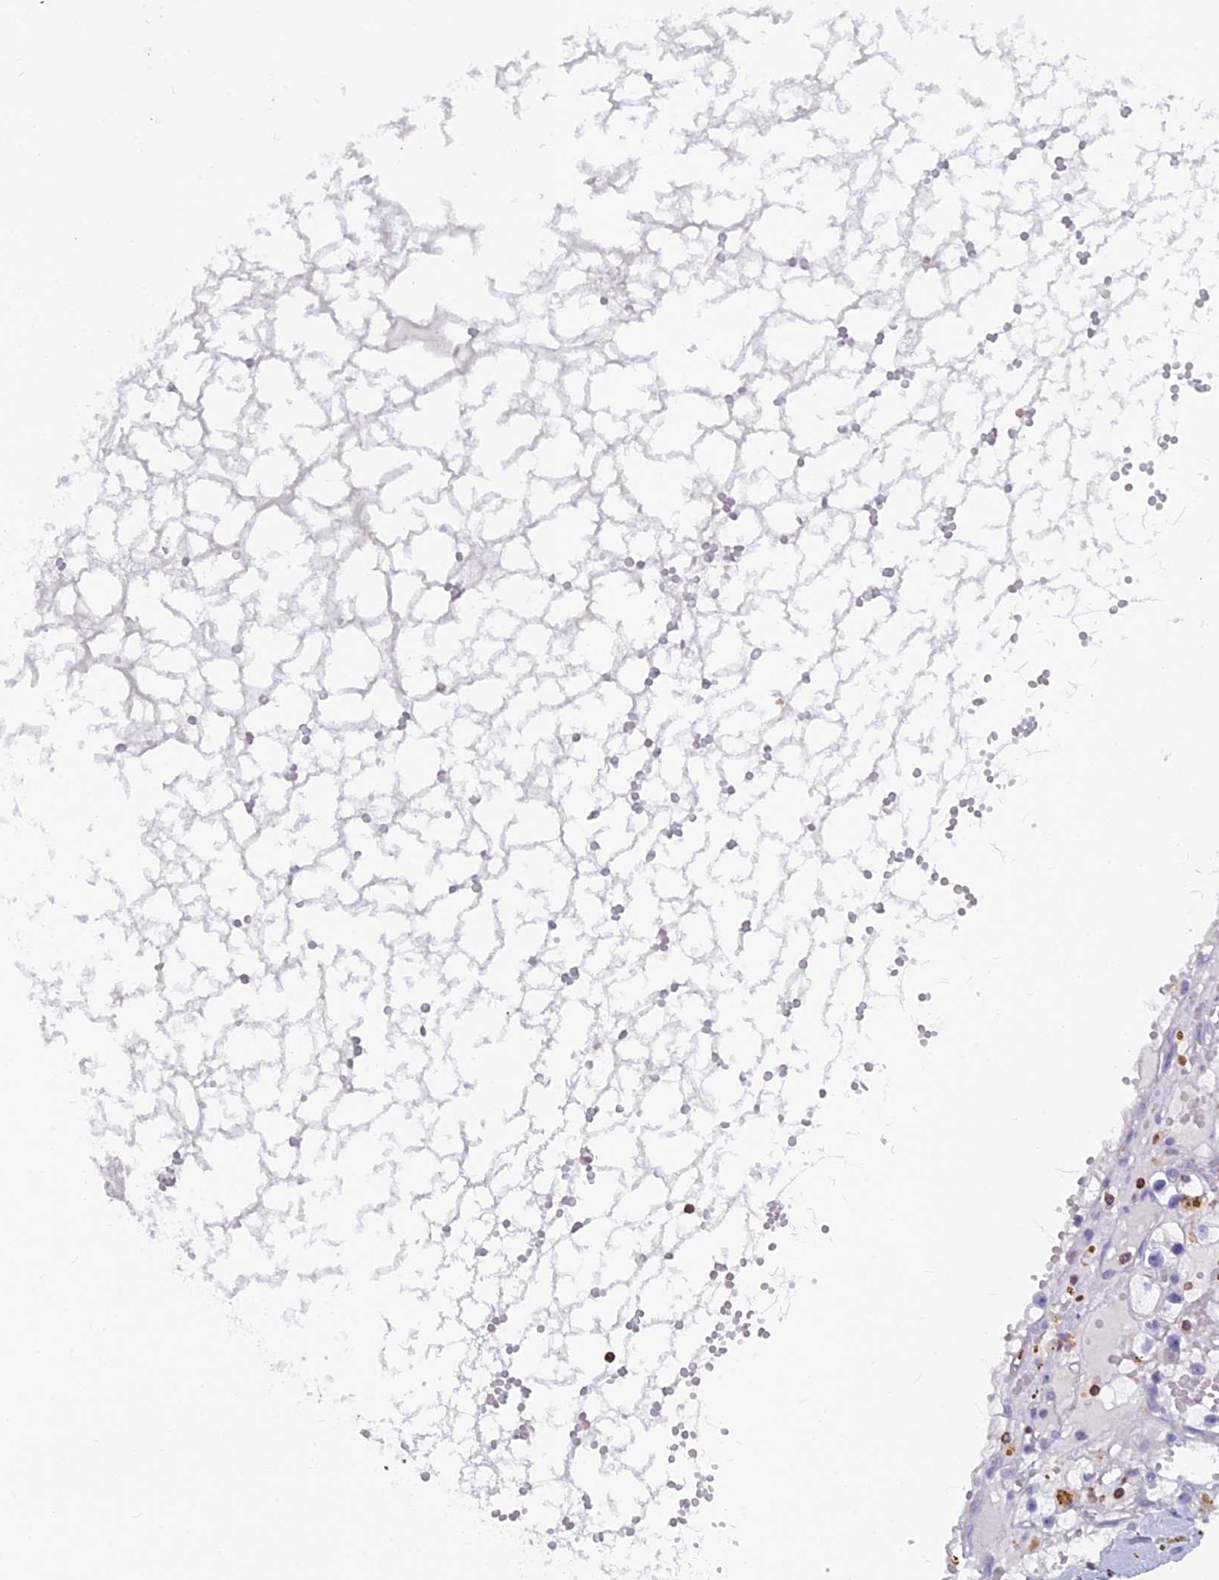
{"staining": {"intensity": "negative", "quantity": "none", "location": "none"}, "tissue": "renal cancer", "cell_type": "Tumor cells", "image_type": "cancer", "snomed": [{"axis": "morphology", "description": "Adenocarcinoma, NOS"}, {"axis": "topography", "description": "Kidney"}], "caption": "High magnification brightfield microscopy of adenocarcinoma (renal) stained with DAB (3,3'-diaminobenzidine) (brown) and counterstained with hematoxylin (blue): tumor cells show no significant positivity.", "gene": "ABI3BP", "patient": {"sex": "male", "age": 56}}